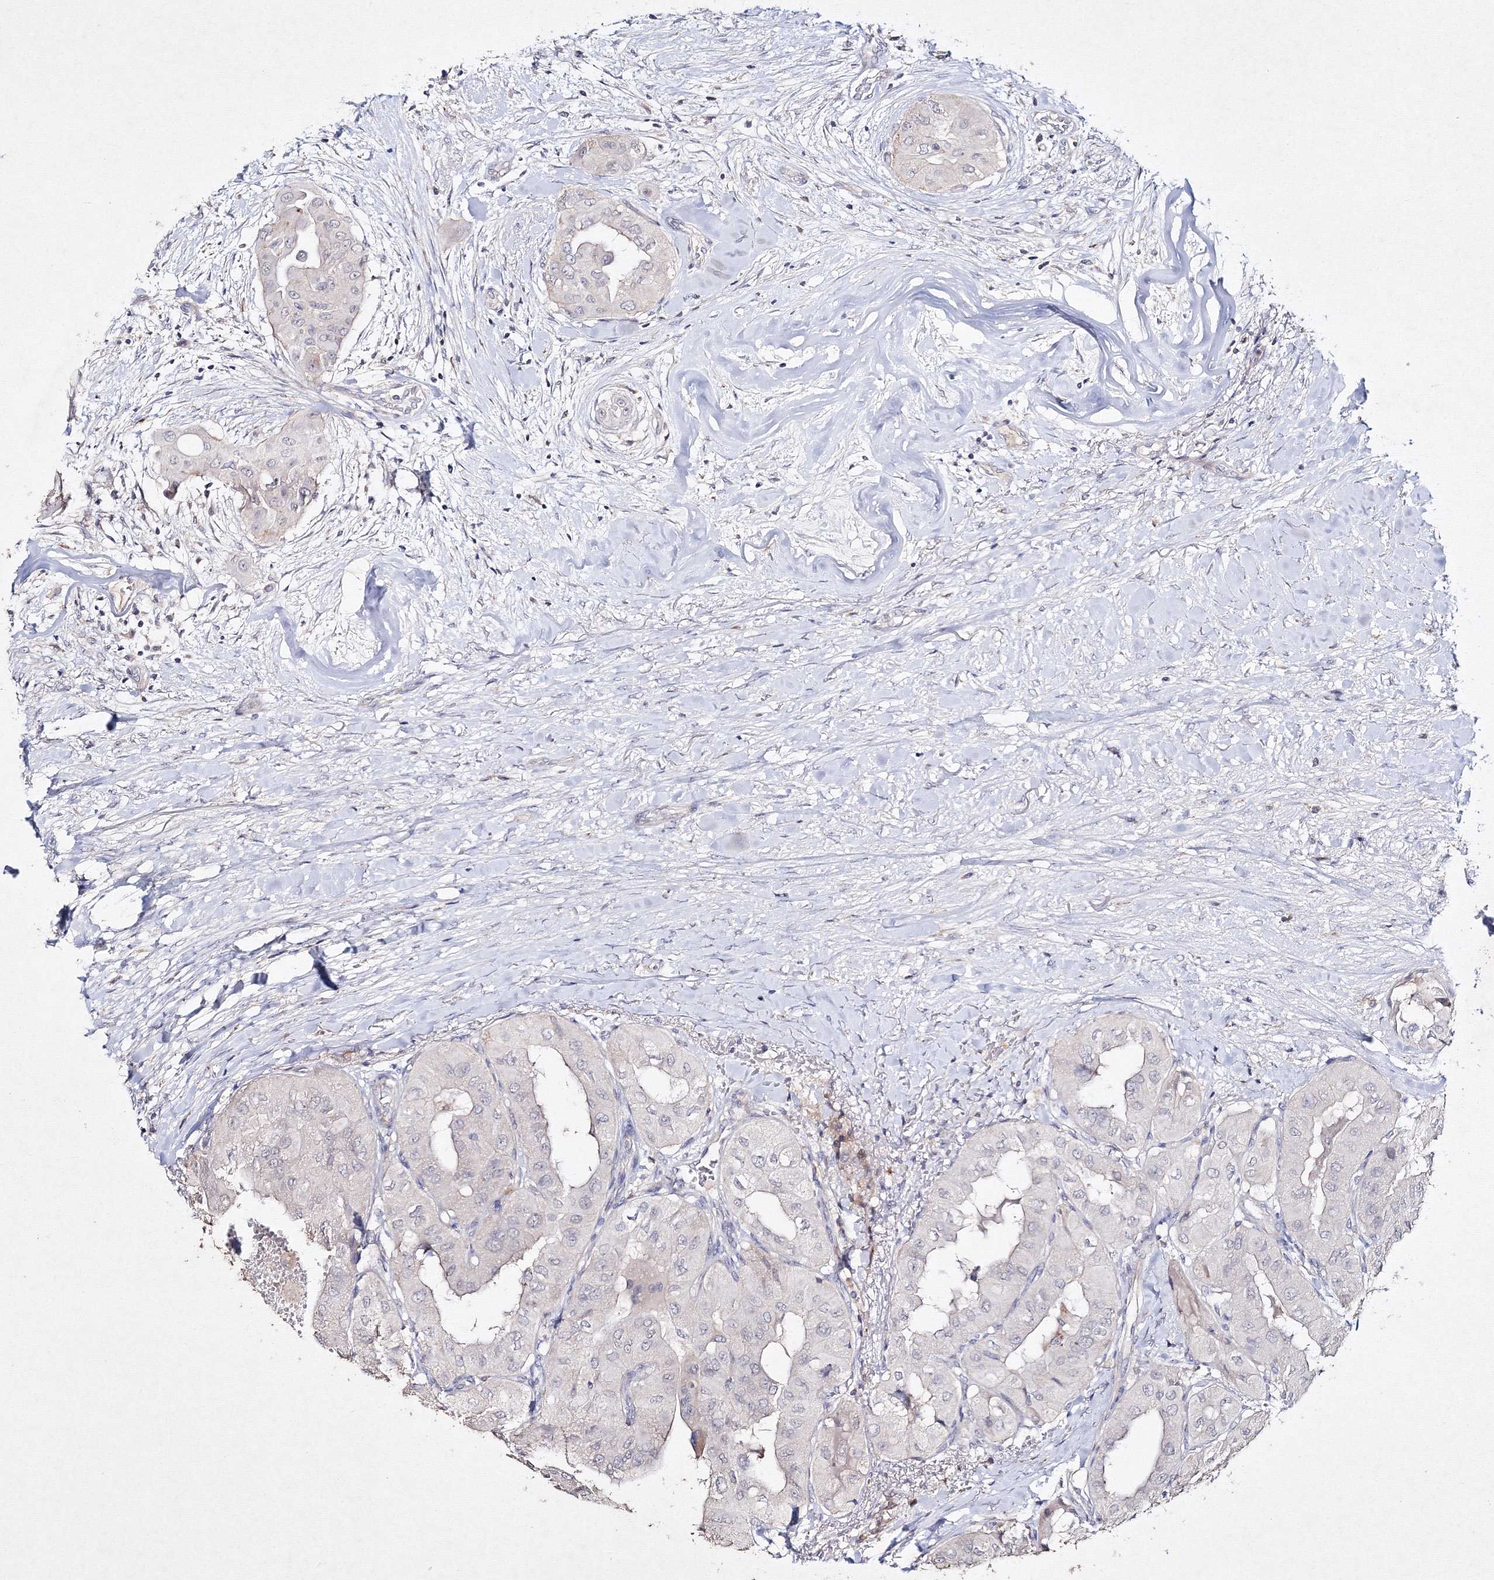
{"staining": {"intensity": "negative", "quantity": "none", "location": "none"}, "tissue": "thyroid cancer", "cell_type": "Tumor cells", "image_type": "cancer", "snomed": [{"axis": "morphology", "description": "Papillary adenocarcinoma, NOS"}, {"axis": "topography", "description": "Thyroid gland"}], "caption": "High magnification brightfield microscopy of thyroid papillary adenocarcinoma stained with DAB (3,3'-diaminobenzidine) (brown) and counterstained with hematoxylin (blue): tumor cells show no significant positivity.", "gene": "NEU4", "patient": {"sex": "female", "age": 59}}